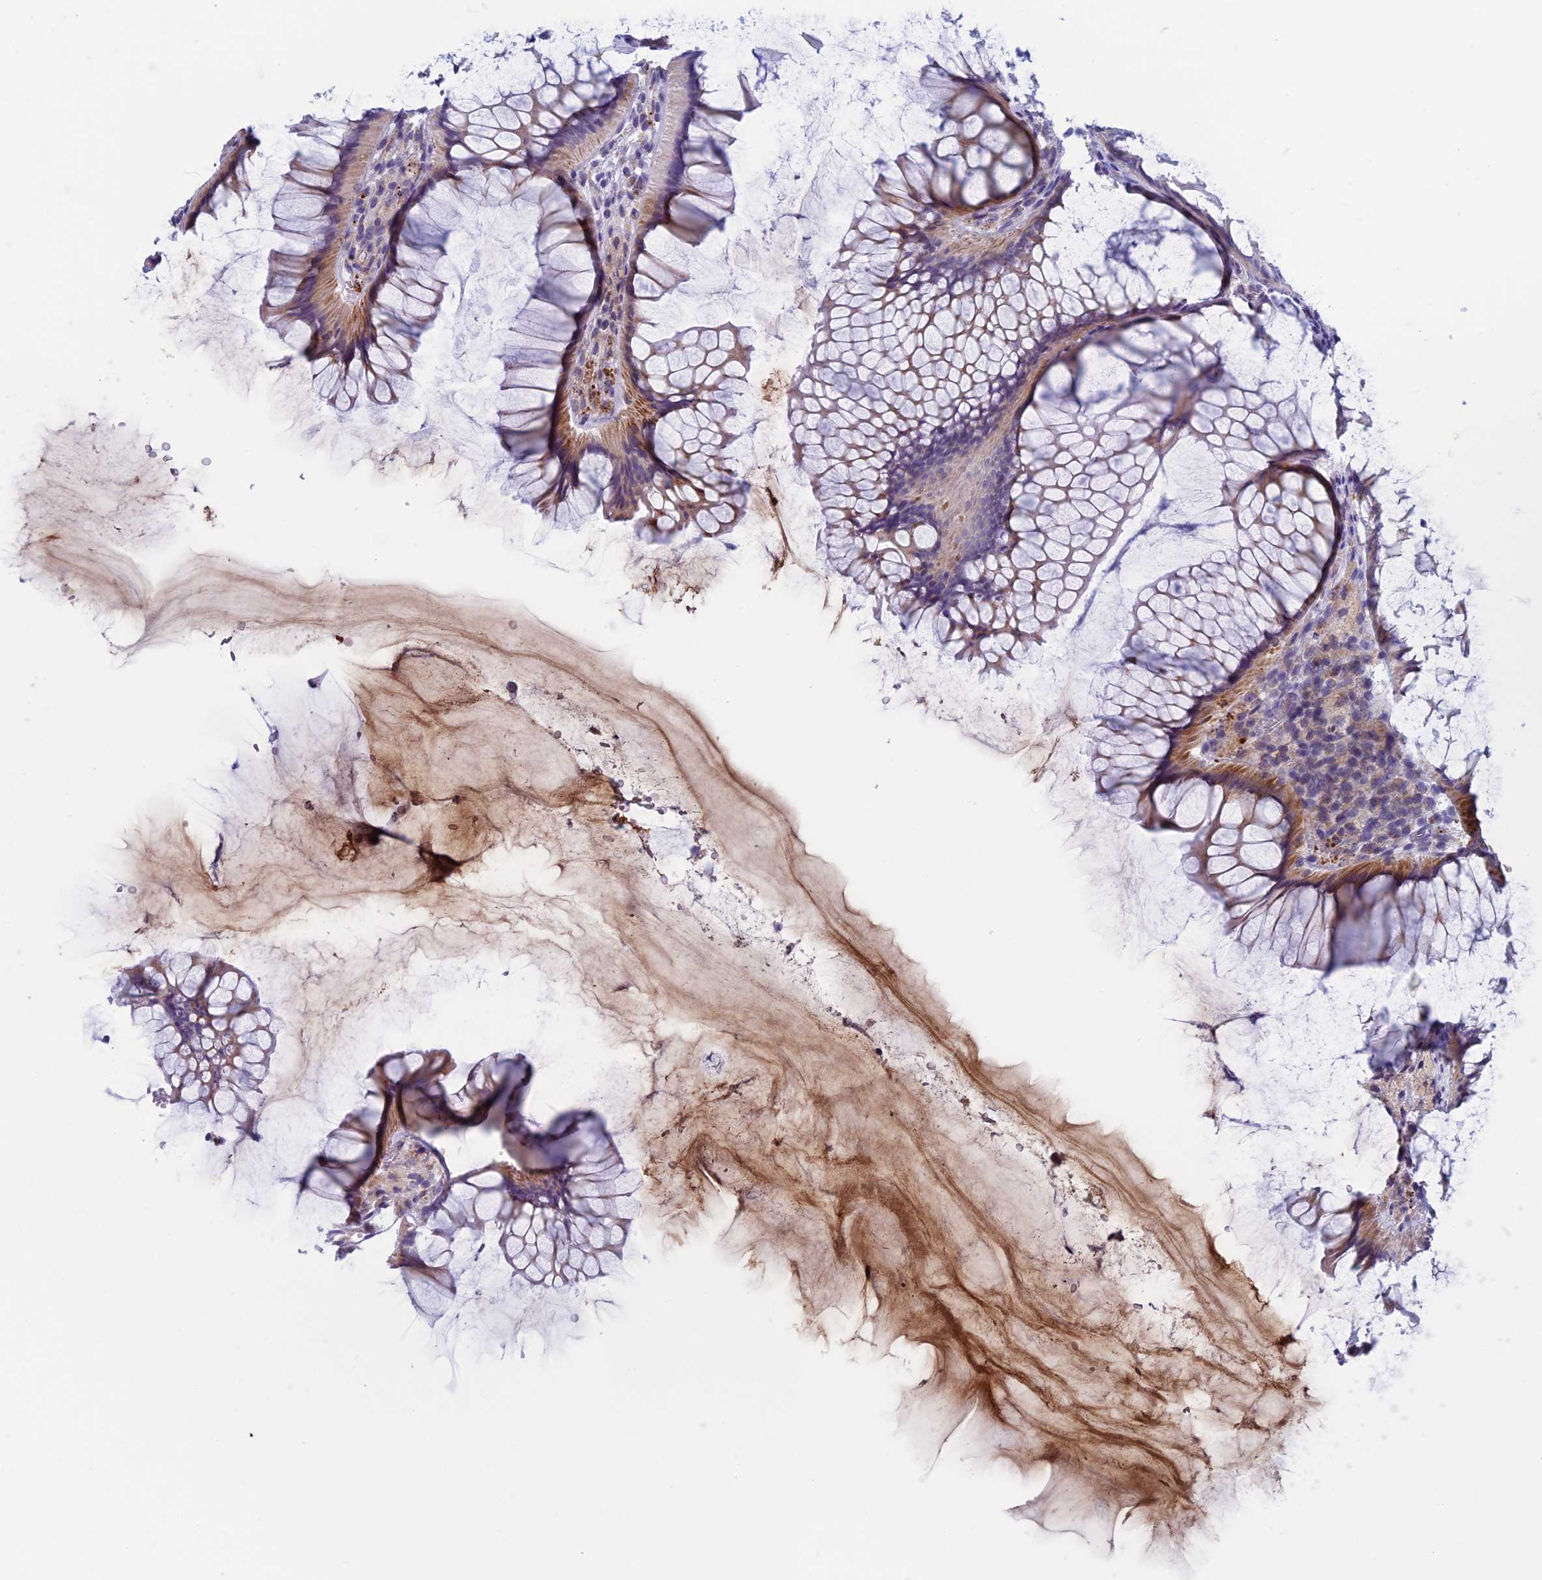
{"staining": {"intensity": "negative", "quantity": "none", "location": "none"}, "tissue": "colon", "cell_type": "Endothelial cells", "image_type": "normal", "snomed": [{"axis": "morphology", "description": "Normal tissue, NOS"}, {"axis": "topography", "description": "Colon"}], "caption": "A photomicrograph of human colon is negative for staining in endothelial cells. Brightfield microscopy of IHC stained with DAB (brown) and hematoxylin (blue), captured at high magnification.", "gene": "NDUFB9", "patient": {"sex": "female", "age": 82}}